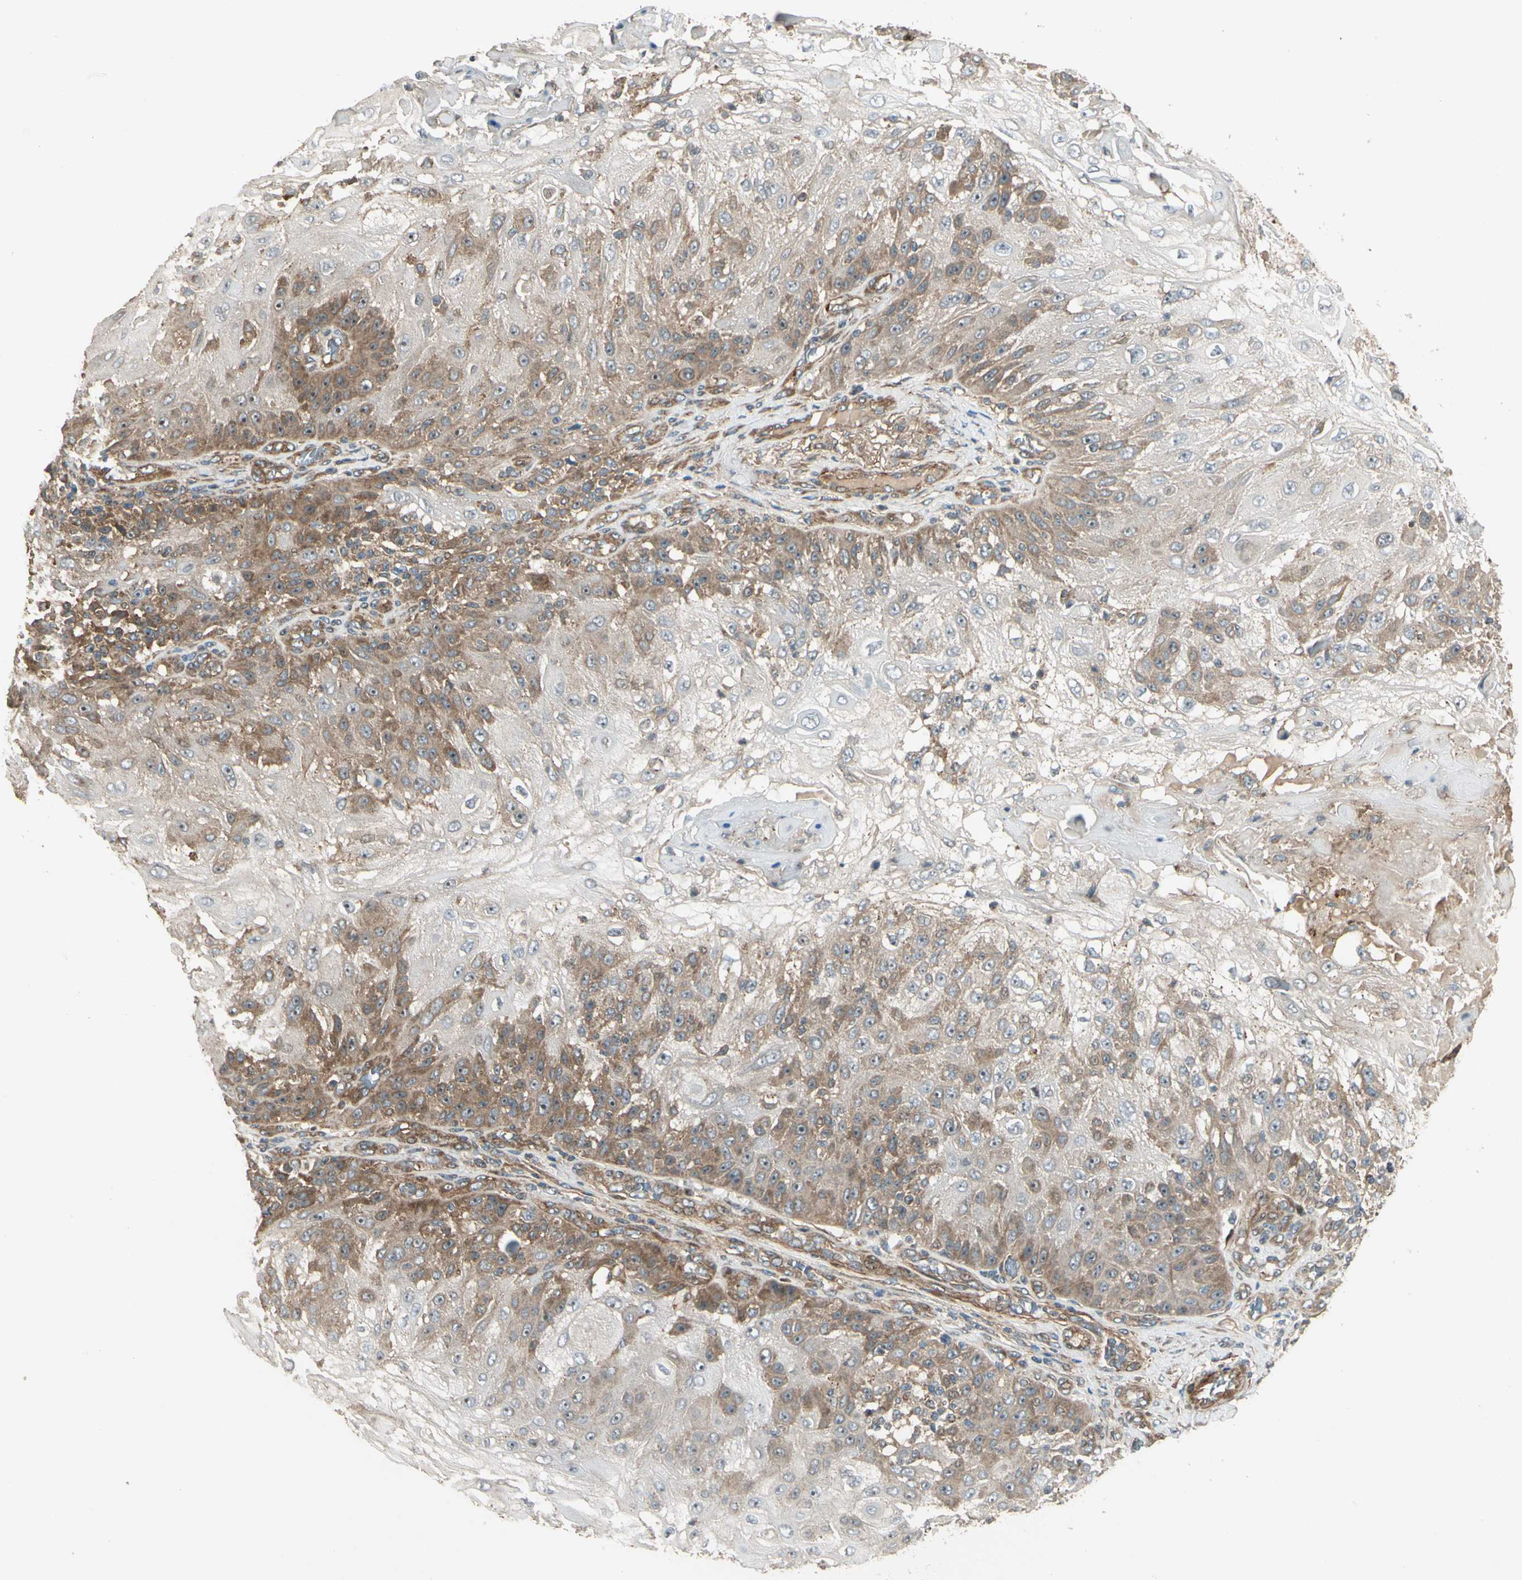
{"staining": {"intensity": "moderate", "quantity": "25%-75%", "location": "cytoplasmic/membranous,nuclear"}, "tissue": "skin cancer", "cell_type": "Tumor cells", "image_type": "cancer", "snomed": [{"axis": "morphology", "description": "Normal tissue, NOS"}, {"axis": "morphology", "description": "Squamous cell carcinoma, NOS"}, {"axis": "topography", "description": "Skin"}], "caption": "A brown stain highlights moderate cytoplasmic/membranous and nuclear positivity of a protein in human skin cancer tumor cells.", "gene": "FKBP15", "patient": {"sex": "female", "age": 83}}